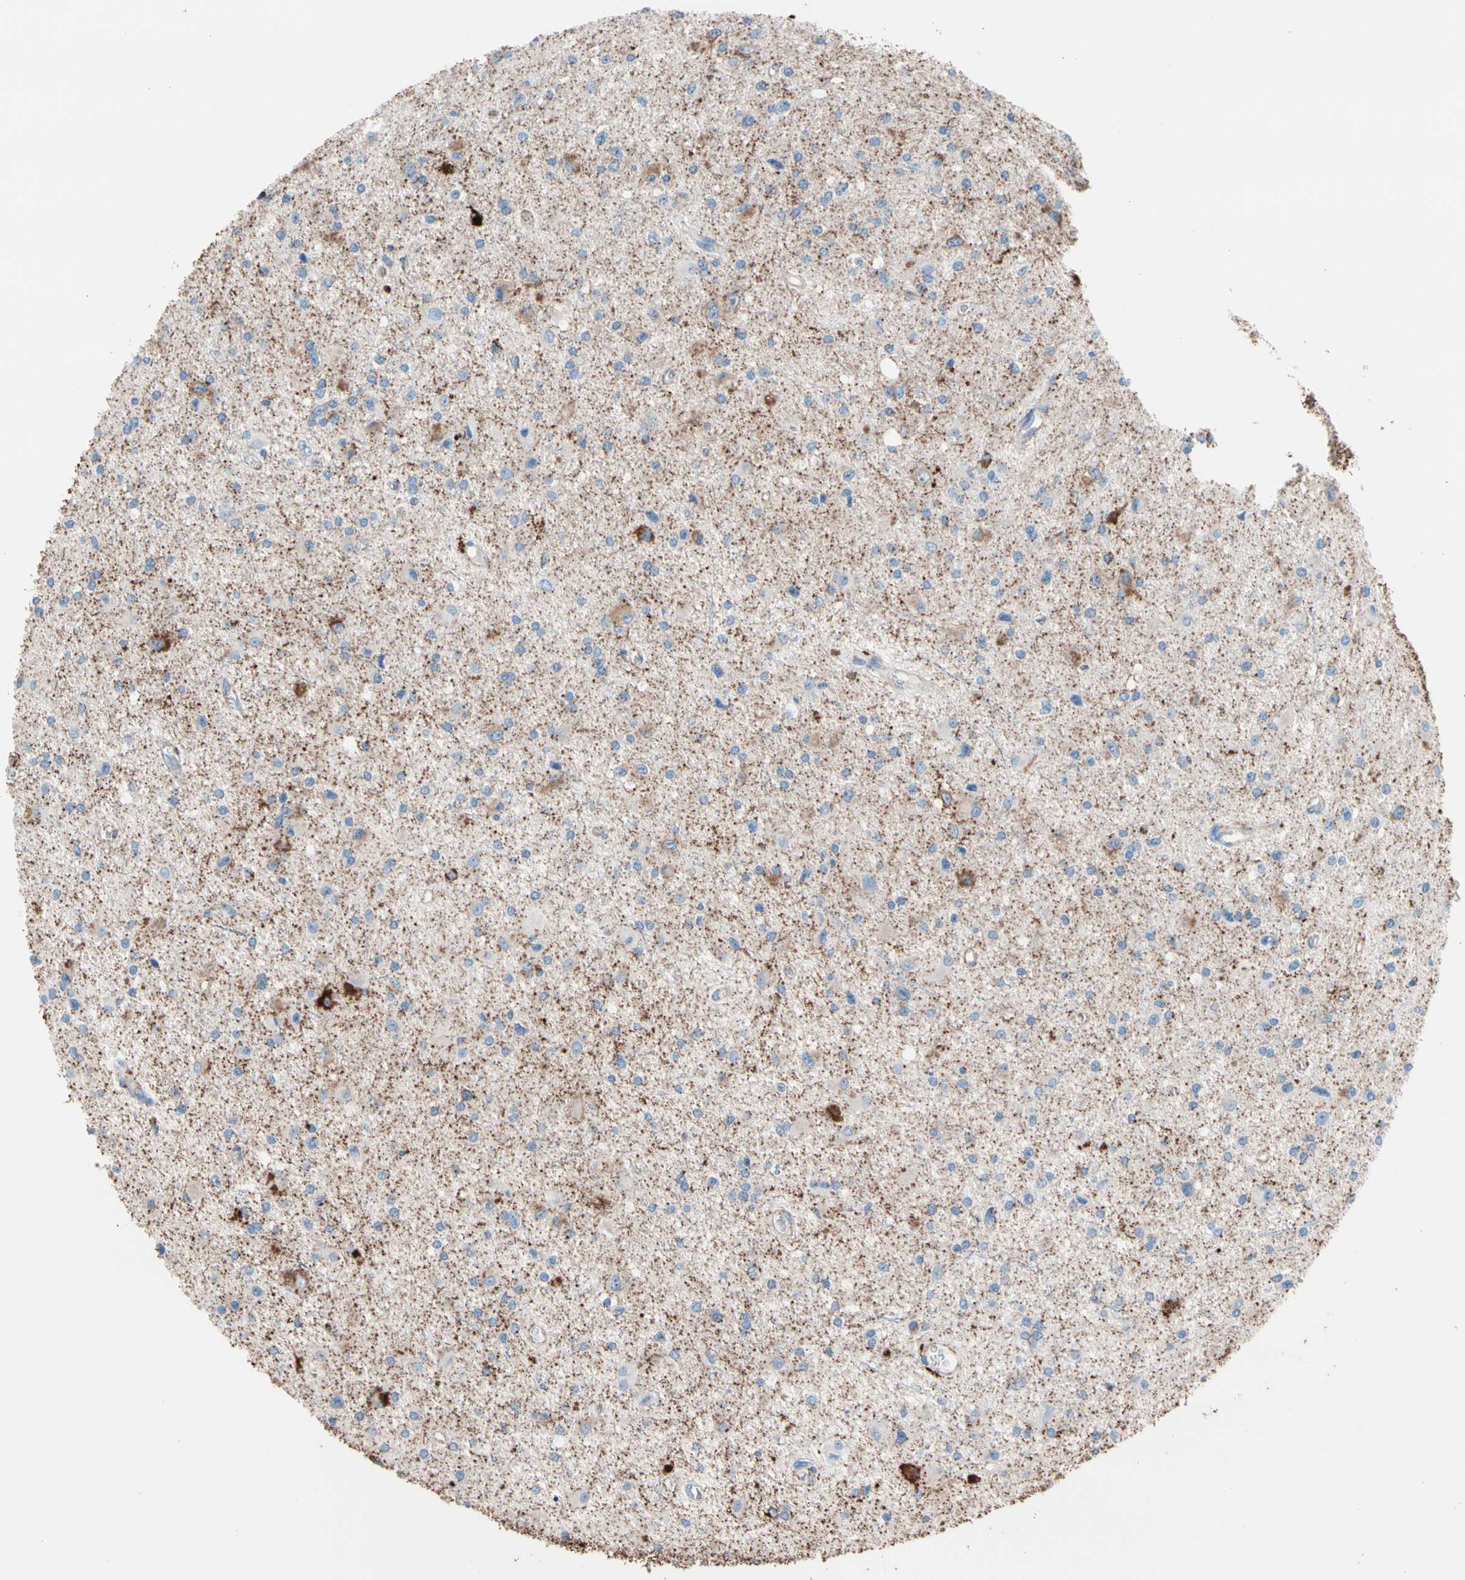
{"staining": {"intensity": "strong", "quantity": "<25%", "location": "cytoplasmic/membranous"}, "tissue": "glioma", "cell_type": "Tumor cells", "image_type": "cancer", "snomed": [{"axis": "morphology", "description": "Glioma, malignant, Low grade"}, {"axis": "topography", "description": "Brain"}], "caption": "About <25% of tumor cells in human glioma reveal strong cytoplasmic/membranous protein expression as visualized by brown immunohistochemical staining.", "gene": "HK1", "patient": {"sex": "male", "age": 58}}